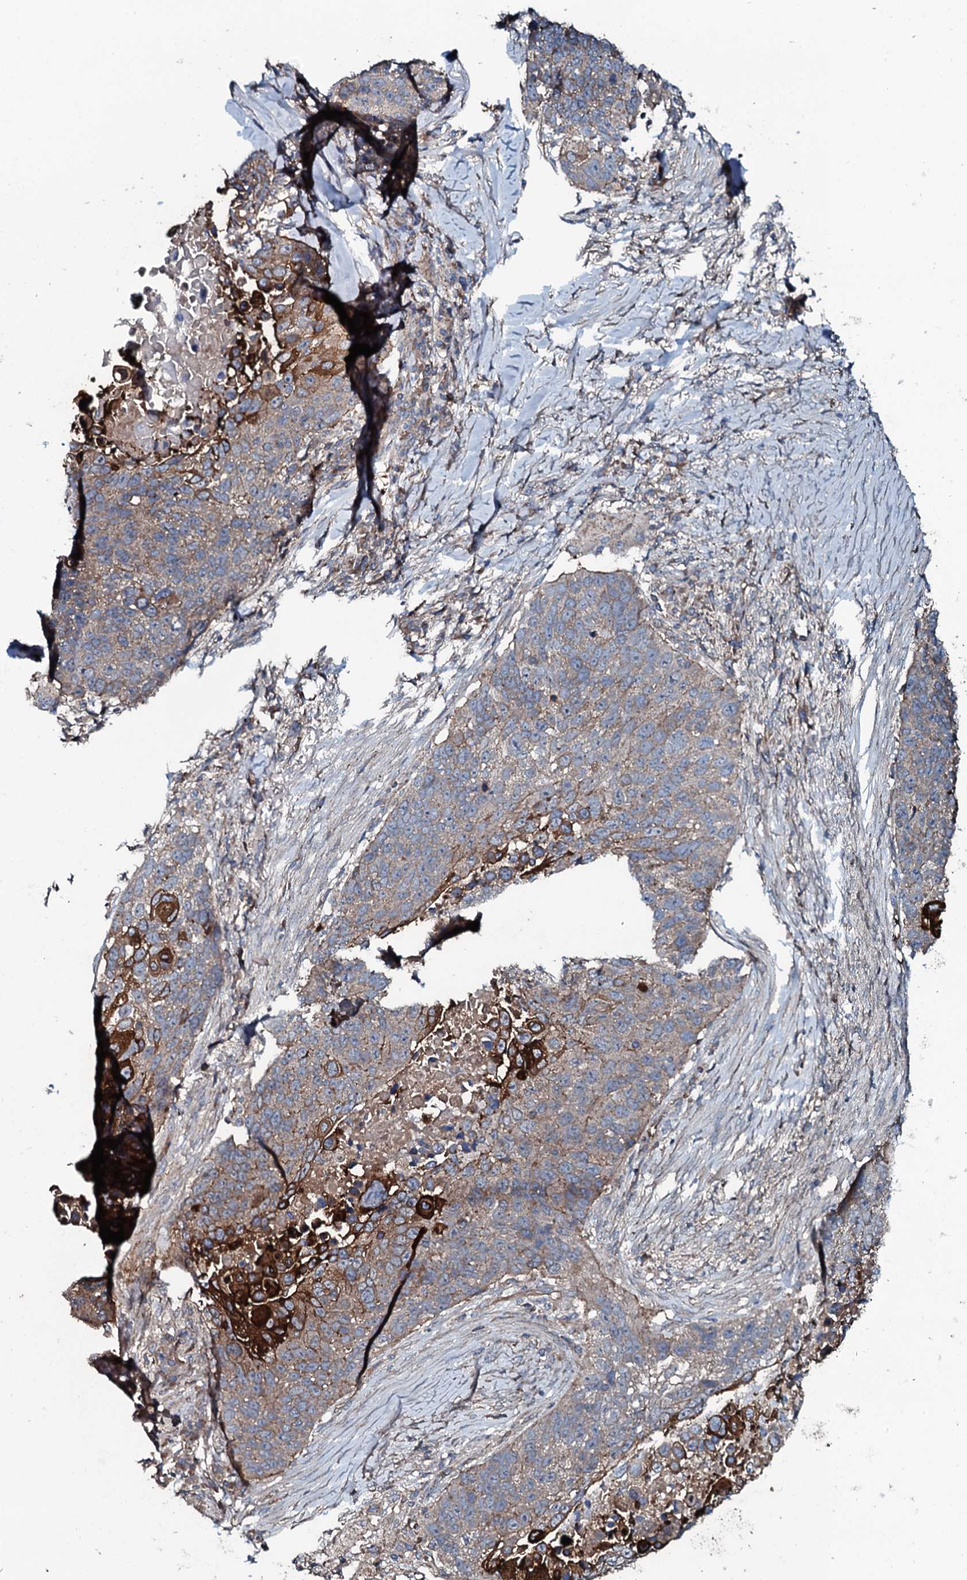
{"staining": {"intensity": "moderate", "quantity": ">75%", "location": "cytoplasmic/membranous"}, "tissue": "lung cancer", "cell_type": "Tumor cells", "image_type": "cancer", "snomed": [{"axis": "morphology", "description": "Normal tissue, NOS"}, {"axis": "morphology", "description": "Squamous cell carcinoma, NOS"}, {"axis": "topography", "description": "Lymph node"}, {"axis": "topography", "description": "Lung"}], "caption": "Immunohistochemistry (IHC) photomicrograph of neoplastic tissue: lung cancer stained using immunohistochemistry demonstrates medium levels of moderate protein expression localized specifically in the cytoplasmic/membranous of tumor cells, appearing as a cytoplasmic/membranous brown color.", "gene": "TRIM7", "patient": {"sex": "male", "age": 66}}